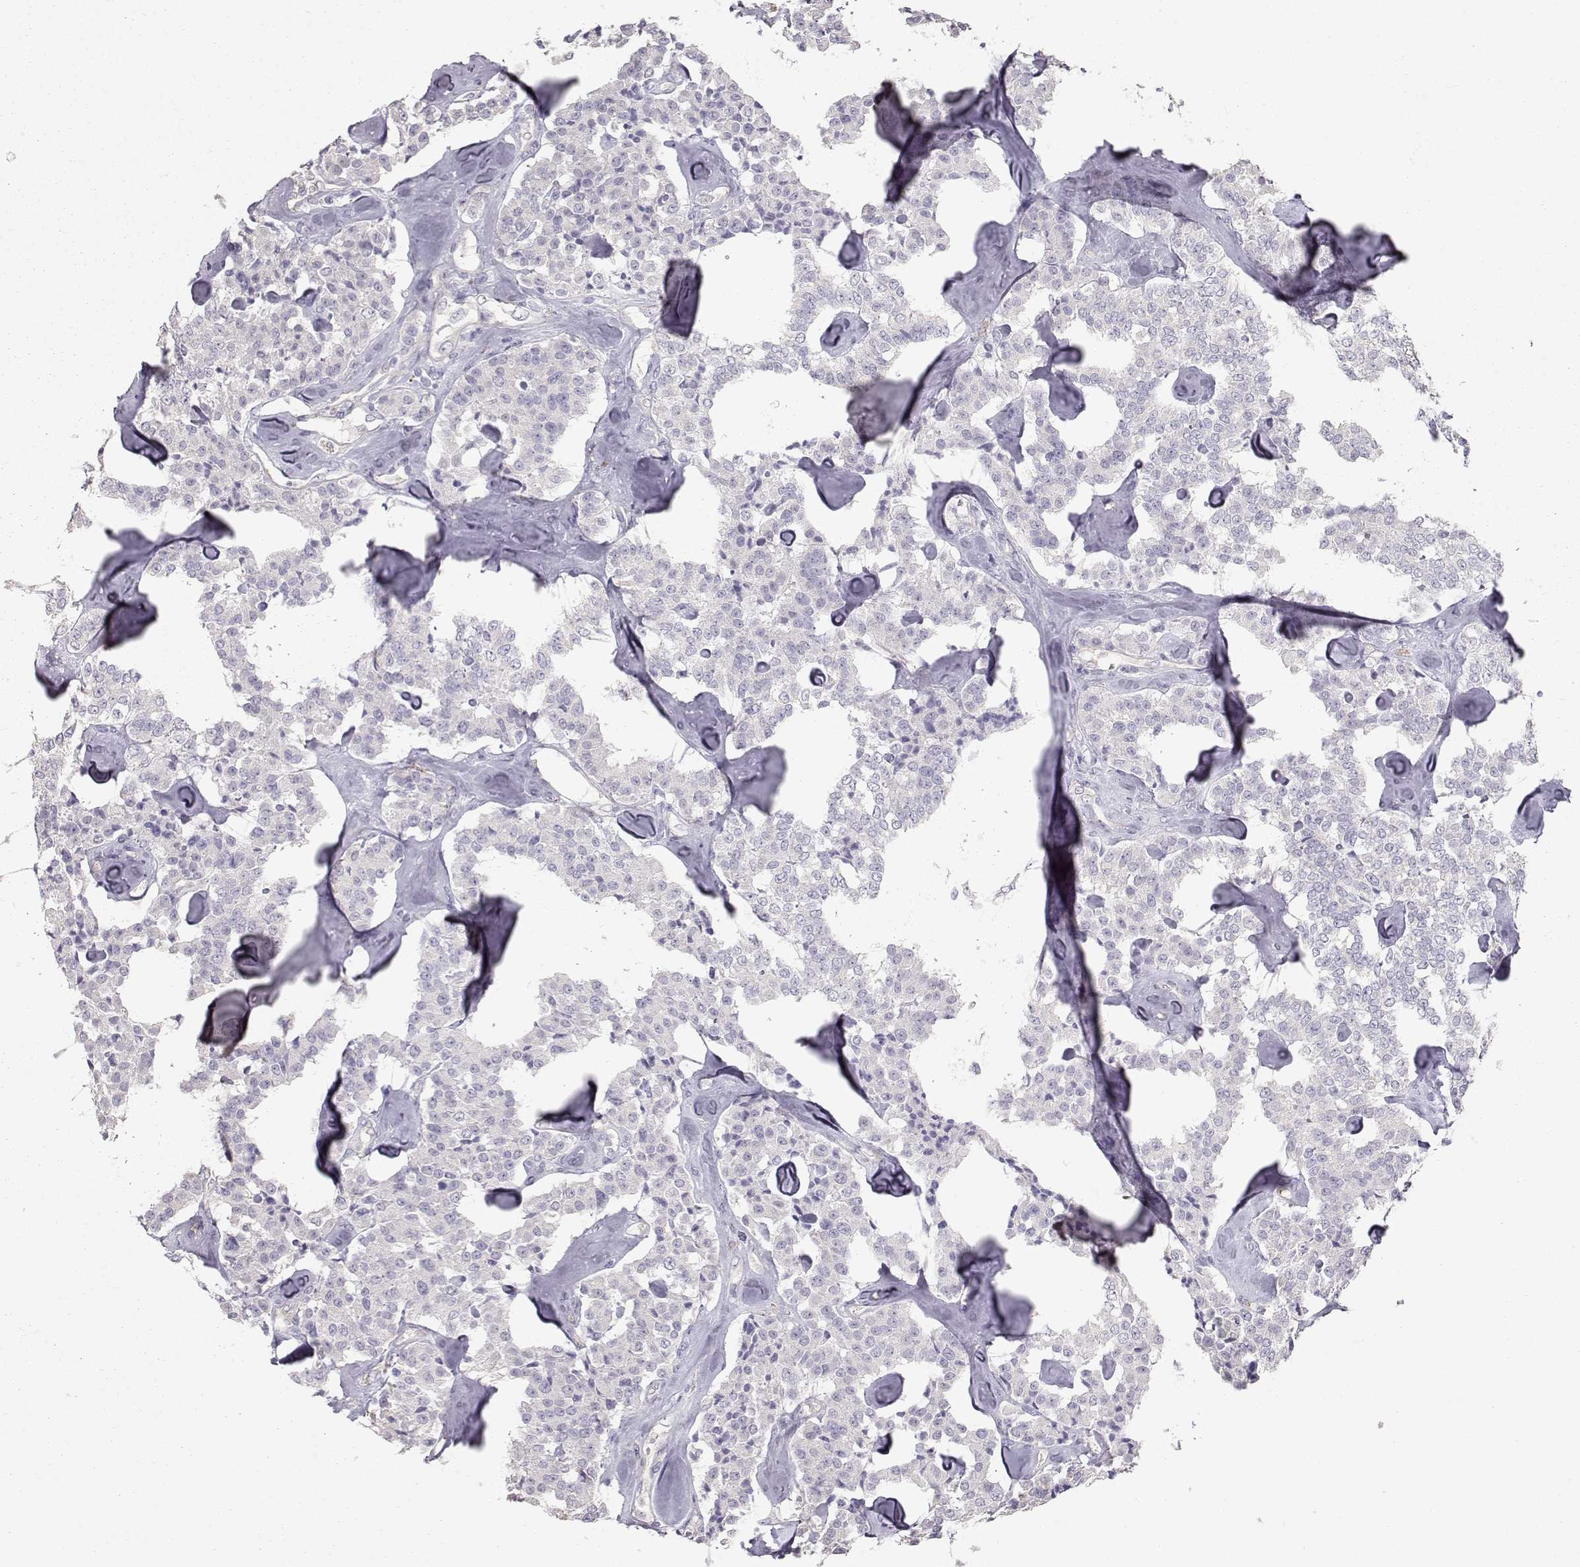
{"staining": {"intensity": "negative", "quantity": "none", "location": "none"}, "tissue": "carcinoid", "cell_type": "Tumor cells", "image_type": "cancer", "snomed": [{"axis": "morphology", "description": "Carcinoid, malignant, NOS"}, {"axis": "topography", "description": "Pancreas"}], "caption": "This is a image of immunohistochemistry (IHC) staining of carcinoid, which shows no staining in tumor cells. (DAB (3,3'-diaminobenzidine) immunohistochemistry (IHC) visualized using brightfield microscopy, high magnification).", "gene": "SLC18A1", "patient": {"sex": "male", "age": 41}}